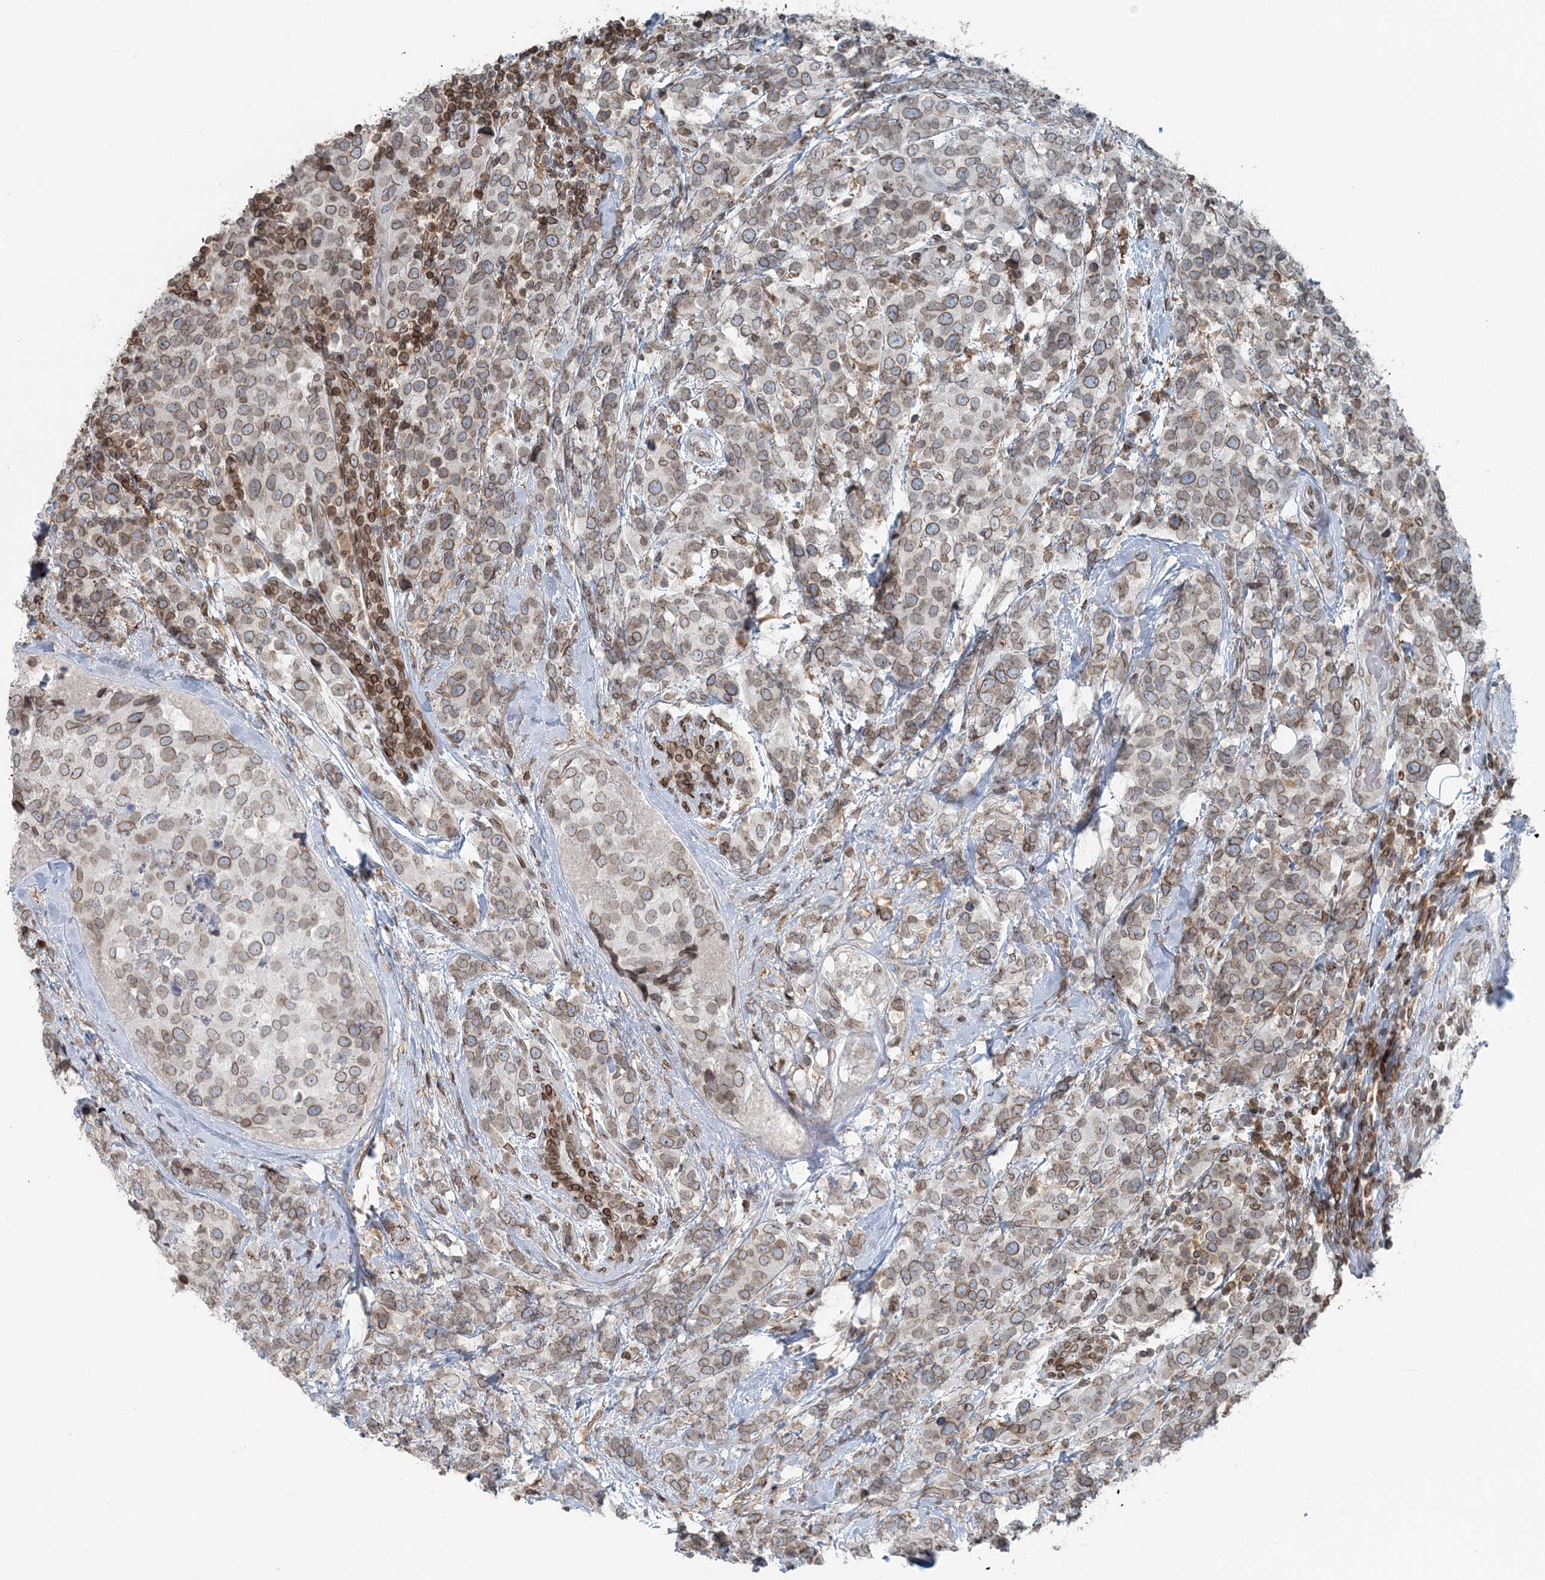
{"staining": {"intensity": "moderate", "quantity": ">75%", "location": "cytoplasmic/membranous,nuclear"}, "tissue": "breast cancer", "cell_type": "Tumor cells", "image_type": "cancer", "snomed": [{"axis": "morphology", "description": "Lobular carcinoma"}, {"axis": "topography", "description": "Breast"}], "caption": "About >75% of tumor cells in breast cancer (lobular carcinoma) display moderate cytoplasmic/membranous and nuclear protein staining as visualized by brown immunohistochemical staining.", "gene": "GJD4", "patient": {"sex": "female", "age": 59}}